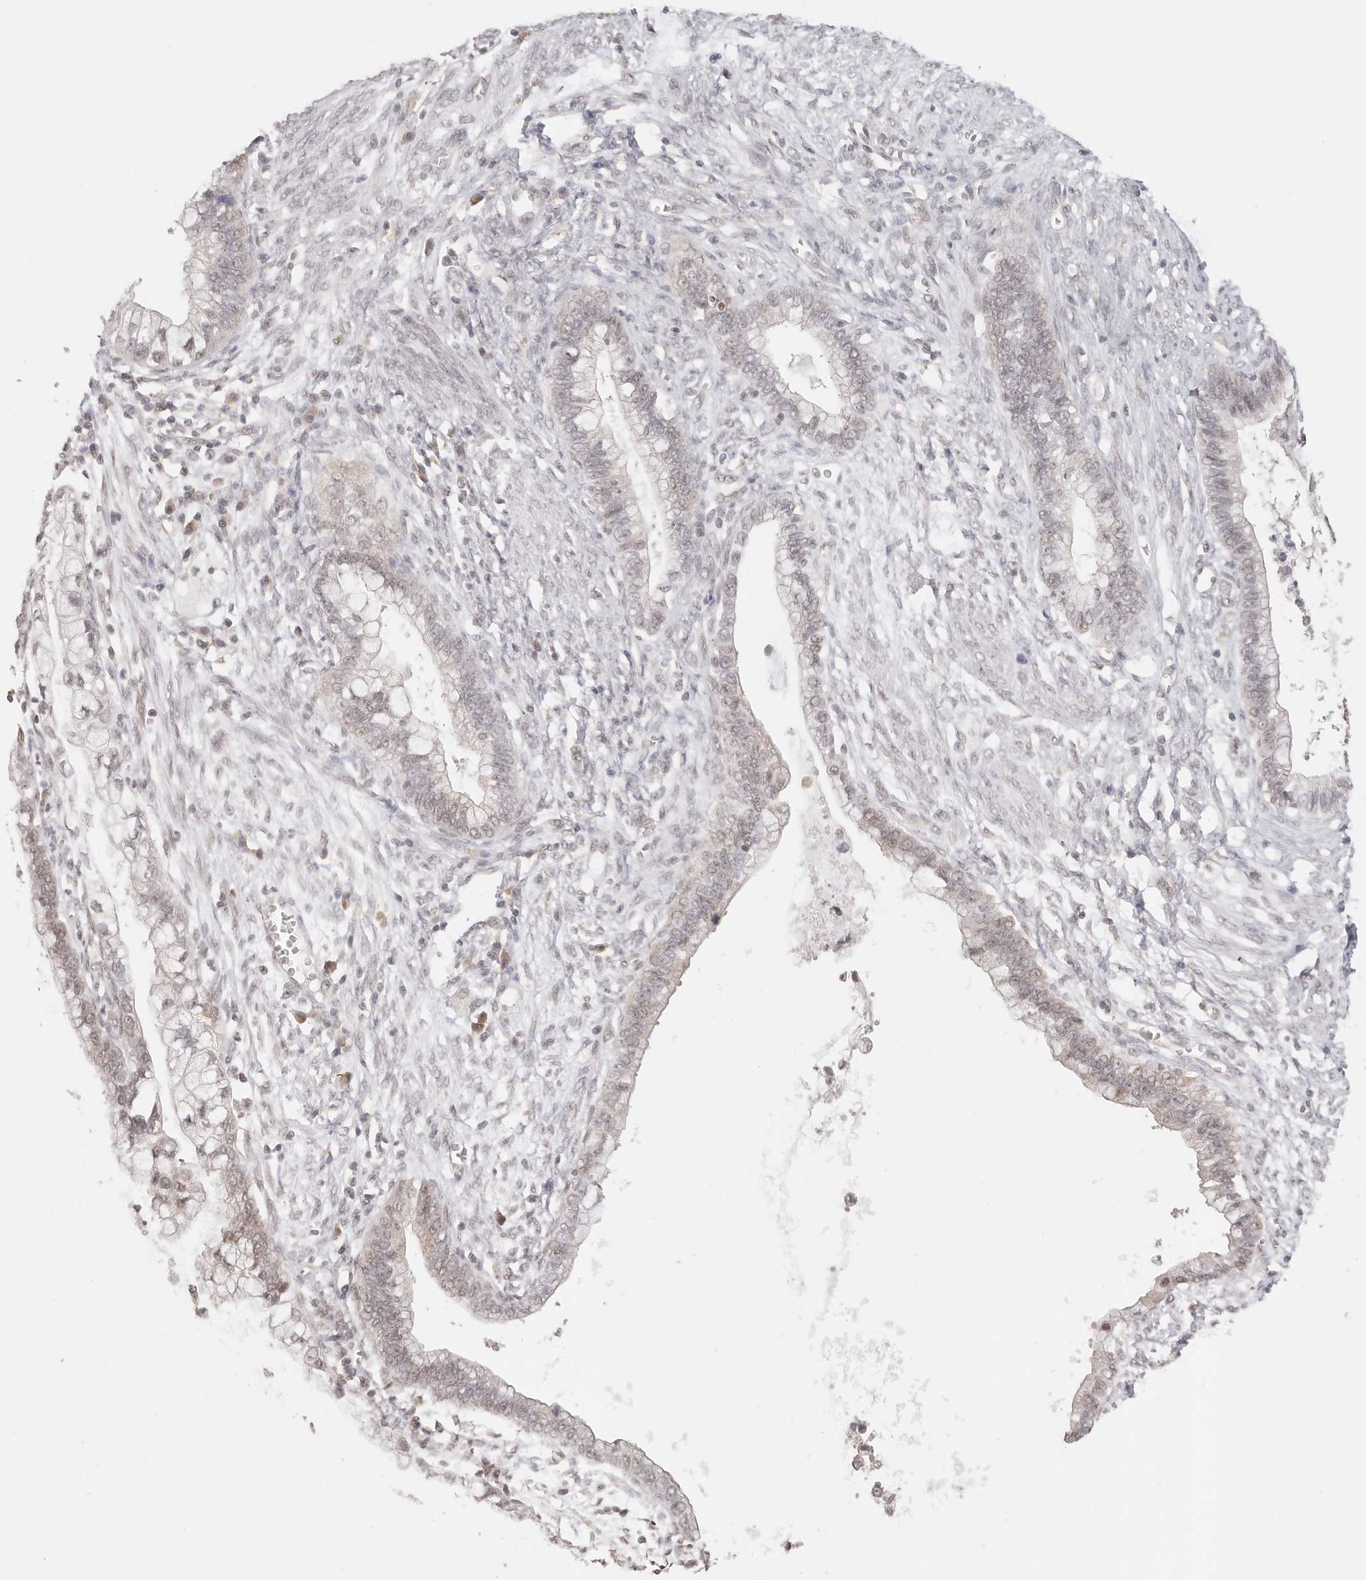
{"staining": {"intensity": "weak", "quantity": ">75%", "location": "nuclear"}, "tissue": "cervical cancer", "cell_type": "Tumor cells", "image_type": "cancer", "snomed": [{"axis": "morphology", "description": "Adenocarcinoma, NOS"}, {"axis": "topography", "description": "Cervix"}], "caption": "Protein staining reveals weak nuclear staining in about >75% of tumor cells in cervical cancer. (IHC, brightfield microscopy, high magnification).", "gene": "RFC3", "patient": {"sex": "female", "age": 44}}